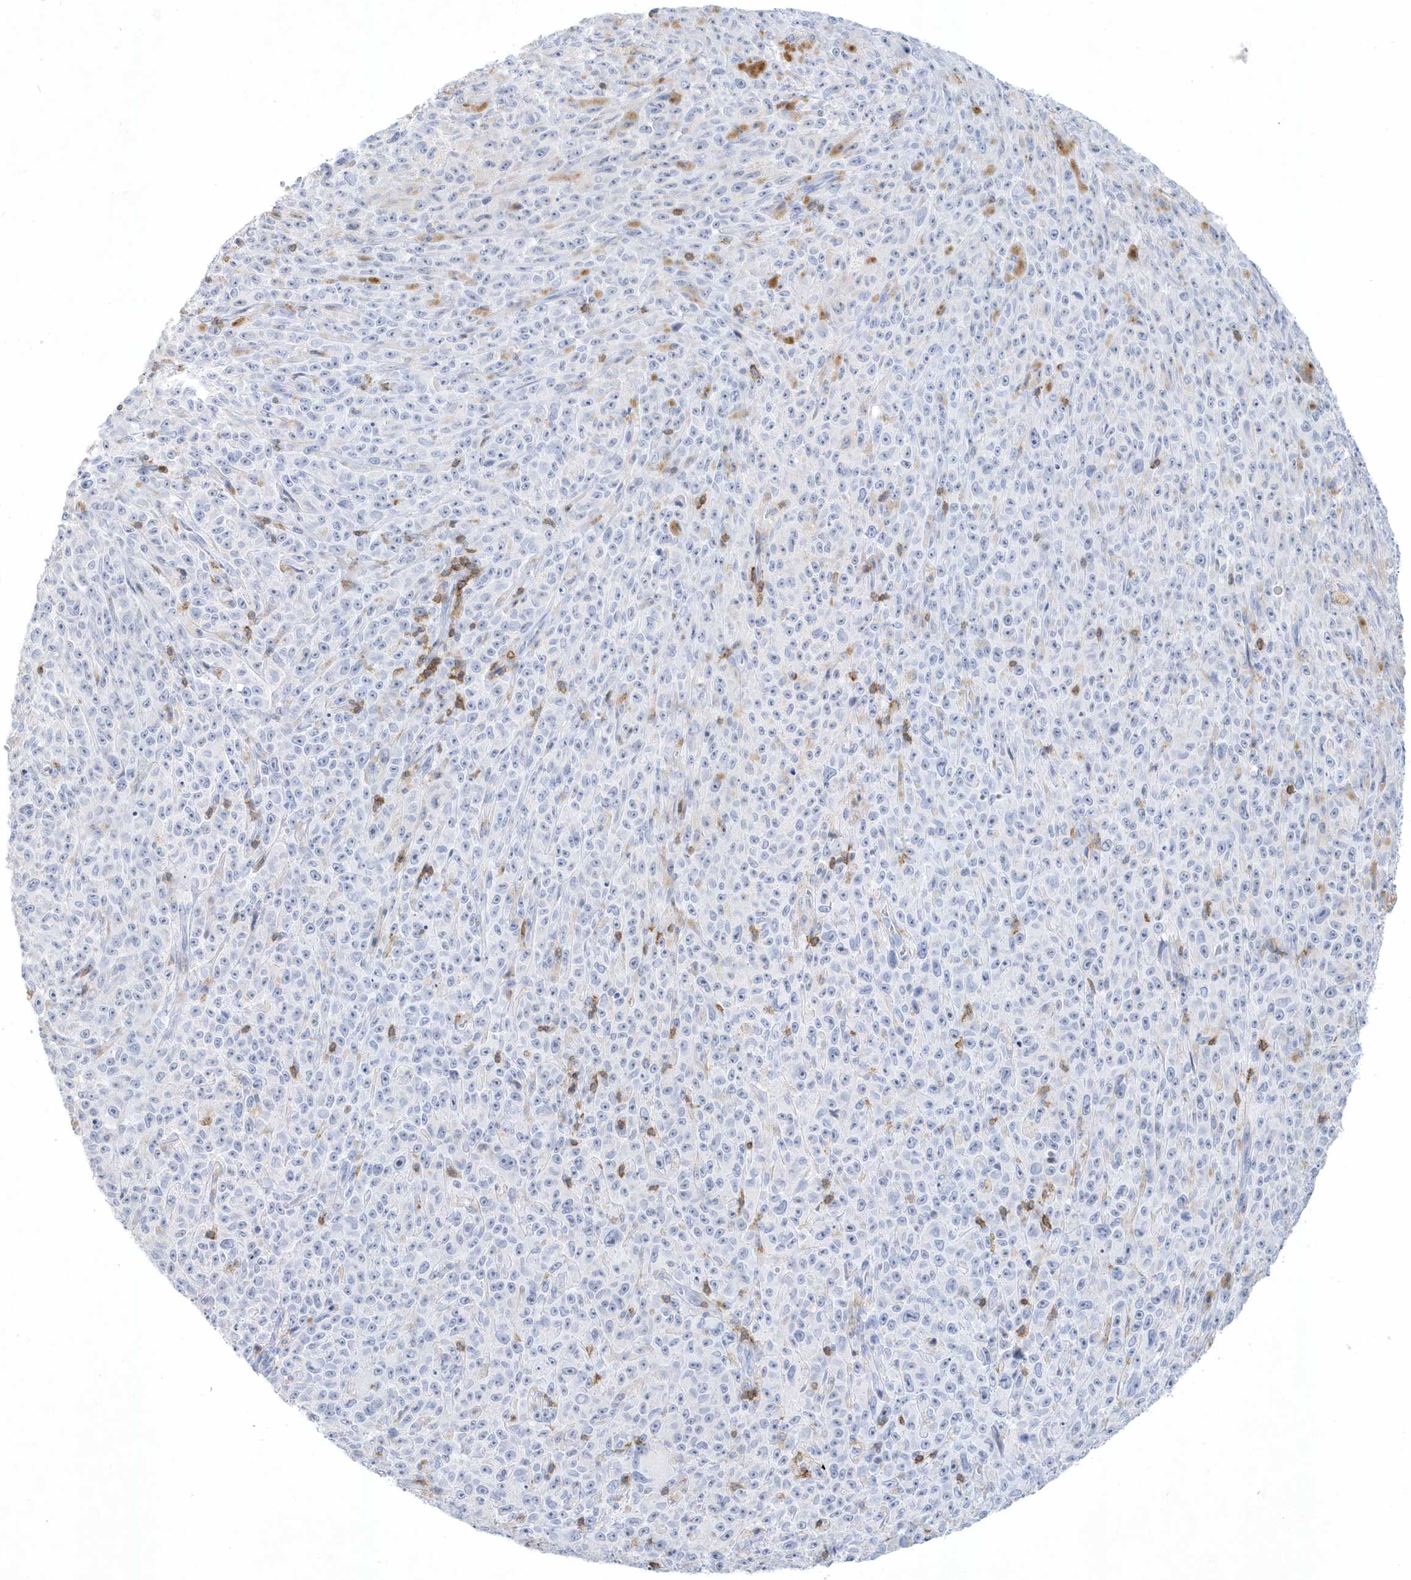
{"staining": {"intensity": "negative", "quantity": "none", "location": "none"}, "tissue": "melanoma", "cell_type": "Tumor cells", "image_type": "cancer", "snomed": [{"axis": "morphology", "description": "Malignant melanoma, NOS"}, {"axis": "topography", "description": "Skin"}], "caption": "The IHC histopathology image has no significant expression in tumor cells of melanoma tissue. (DAB immunohistochemistry, high magnification).", "gene": "PSD4", "patient": {"sex": "female", "age": 82}}